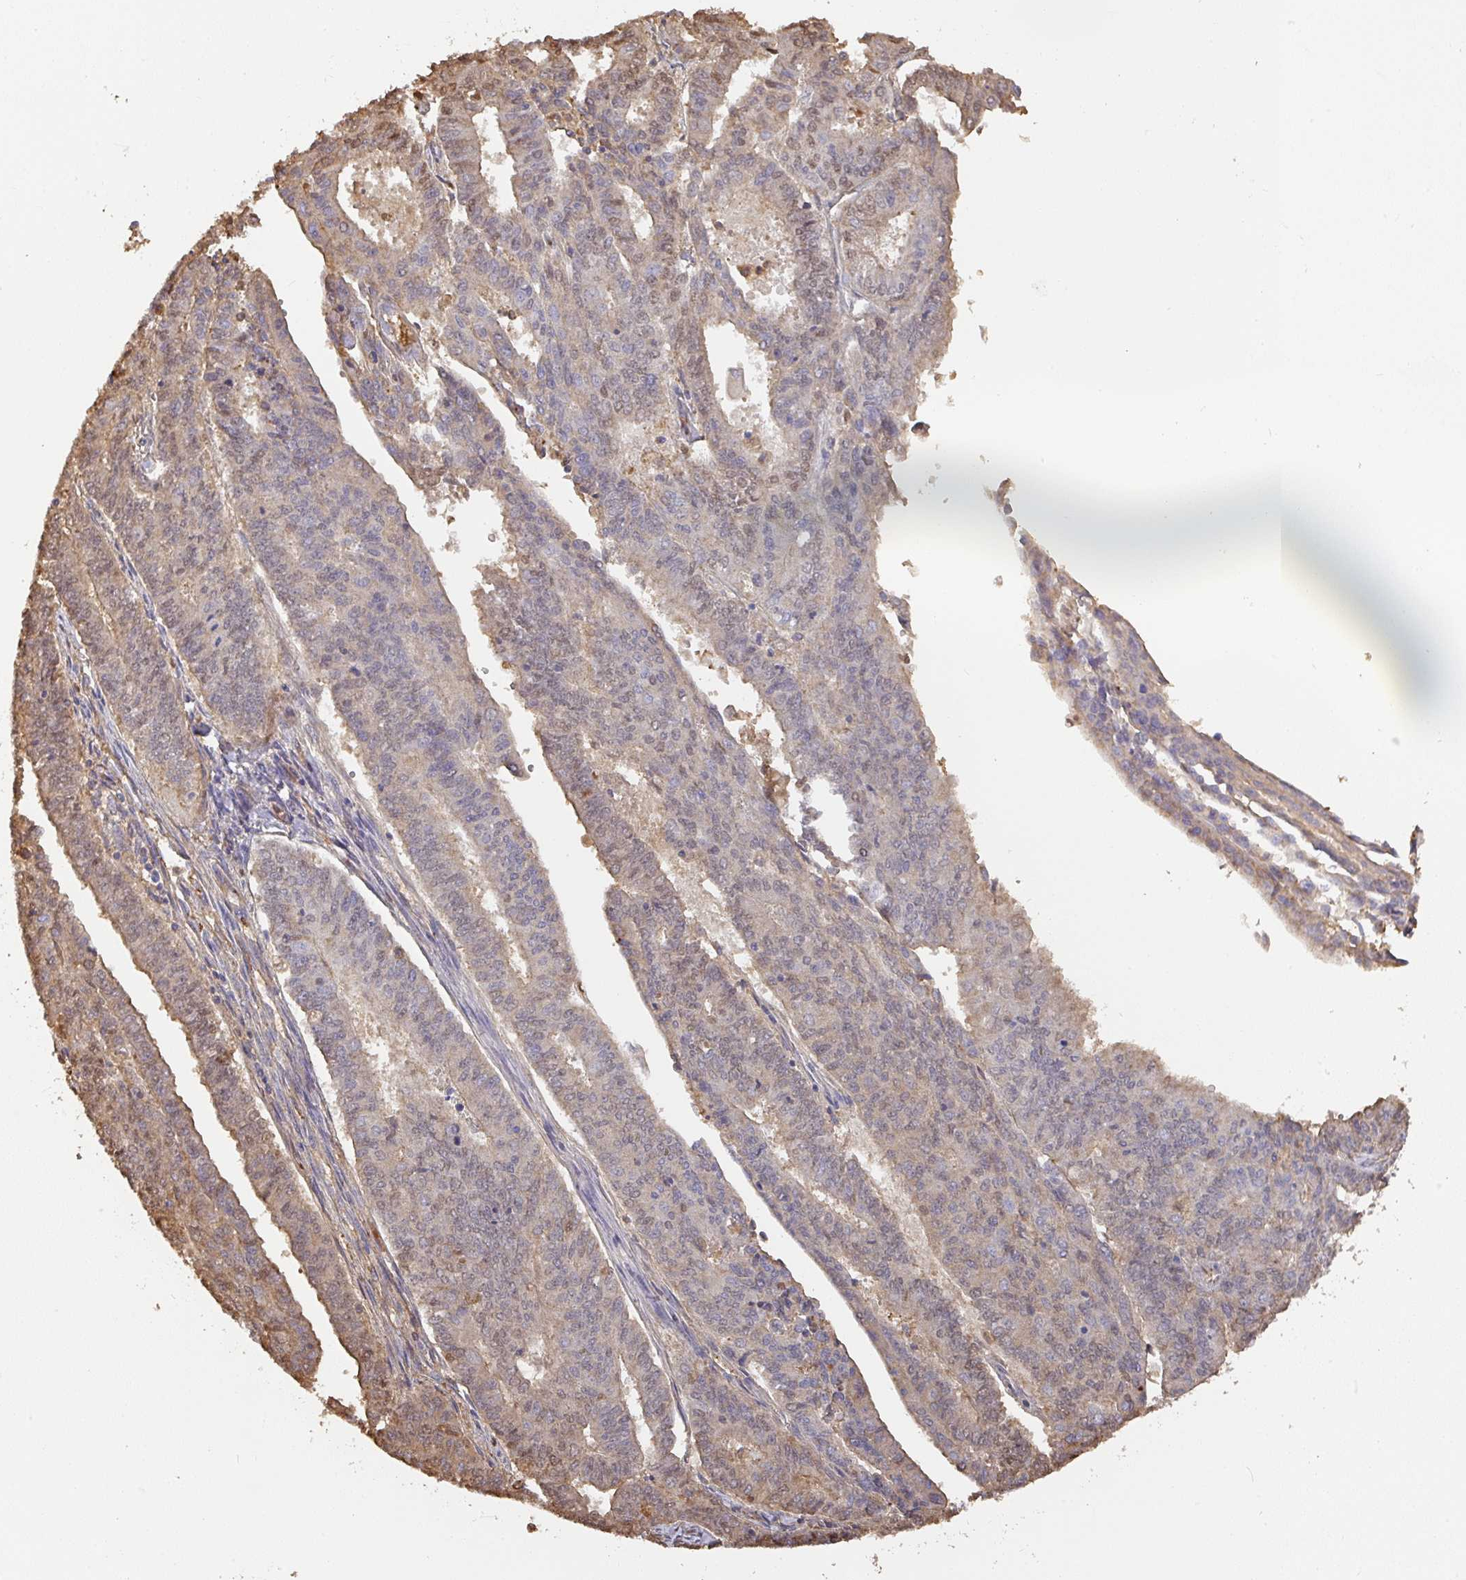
{"staining": {"intensity": "moderate", "quantity": "<25%", "location": "cytoplasmic/membranous"}, "tissue": "endometrial cancer", "cell_type": "Tumor cells", "image_type": "cancer", "snomed": [{"axis": "morphology", "description": "Adenocarcinoma, NOS"}, {"axis": "topography", "description": "Endometrium"}], "caption": "Adenocarcinoma (endometrial) stained with a brown dye exhibits moderate cytoplasmic/membranous positive positivity in approximately <25% of tumor cells.", "gene": "ALB", "patient": {"sex": "female", "age": 59}}